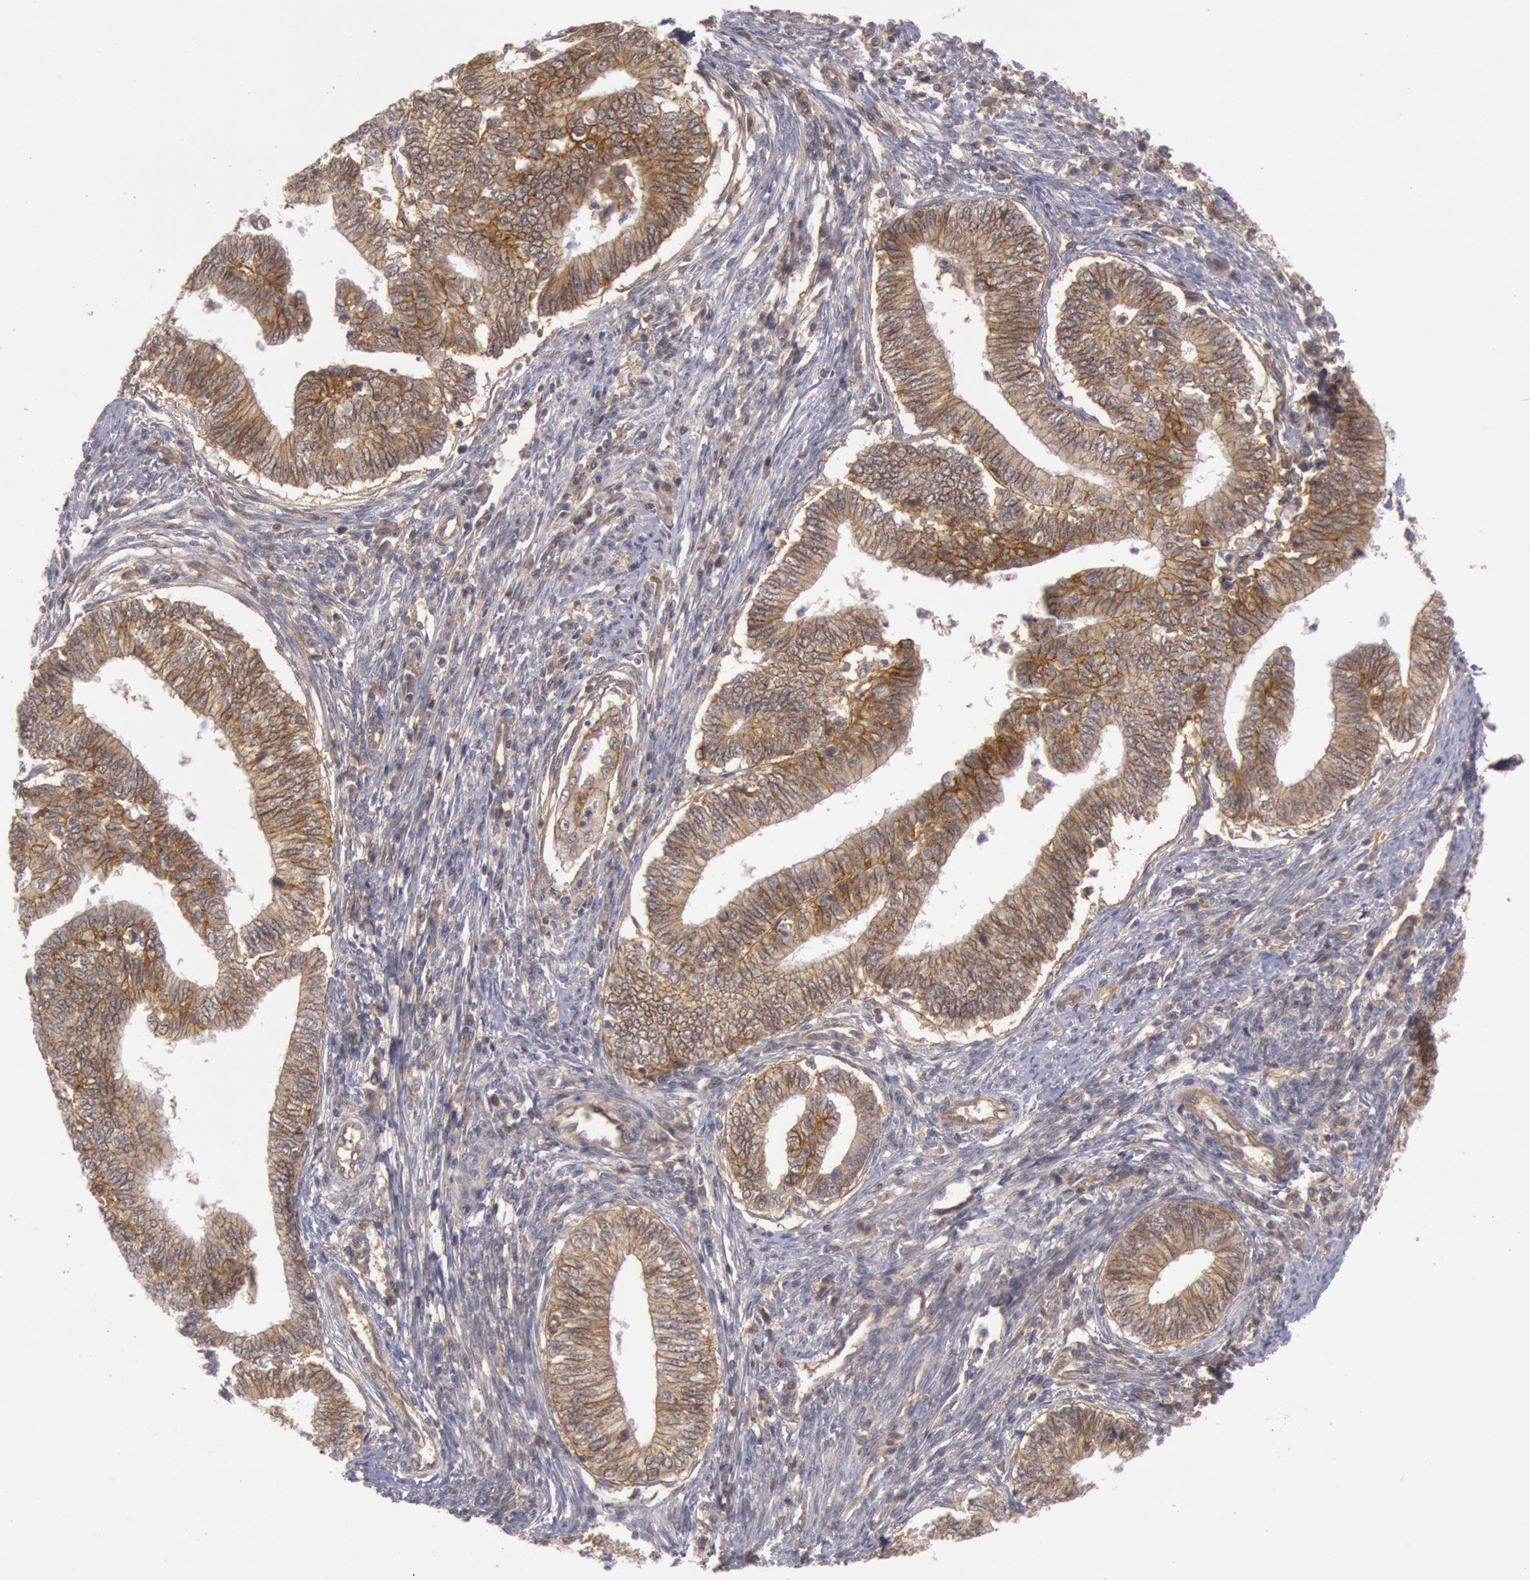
{"staining": {"intensity": "moderate", "quantity": ">75%", "location": "cytoplasmic/membranous"}, "tissue": "endometrial cancer", "cell_type": "Tumor cells", "image_type": "cancer", "snomed": [{"axis": "morphology", "description": "Adenocarcinoma, NOS"}, {"axis": "topography", "description": "Endometrium"}], "caption": "Moderate cytoplasmic/membranous staining for a protein is seen in about >75% of tumor cells of endometrial cancer using immunohistochemistry.", "gene": "STX4", "patient": {"sex": "female", "age": 66}}